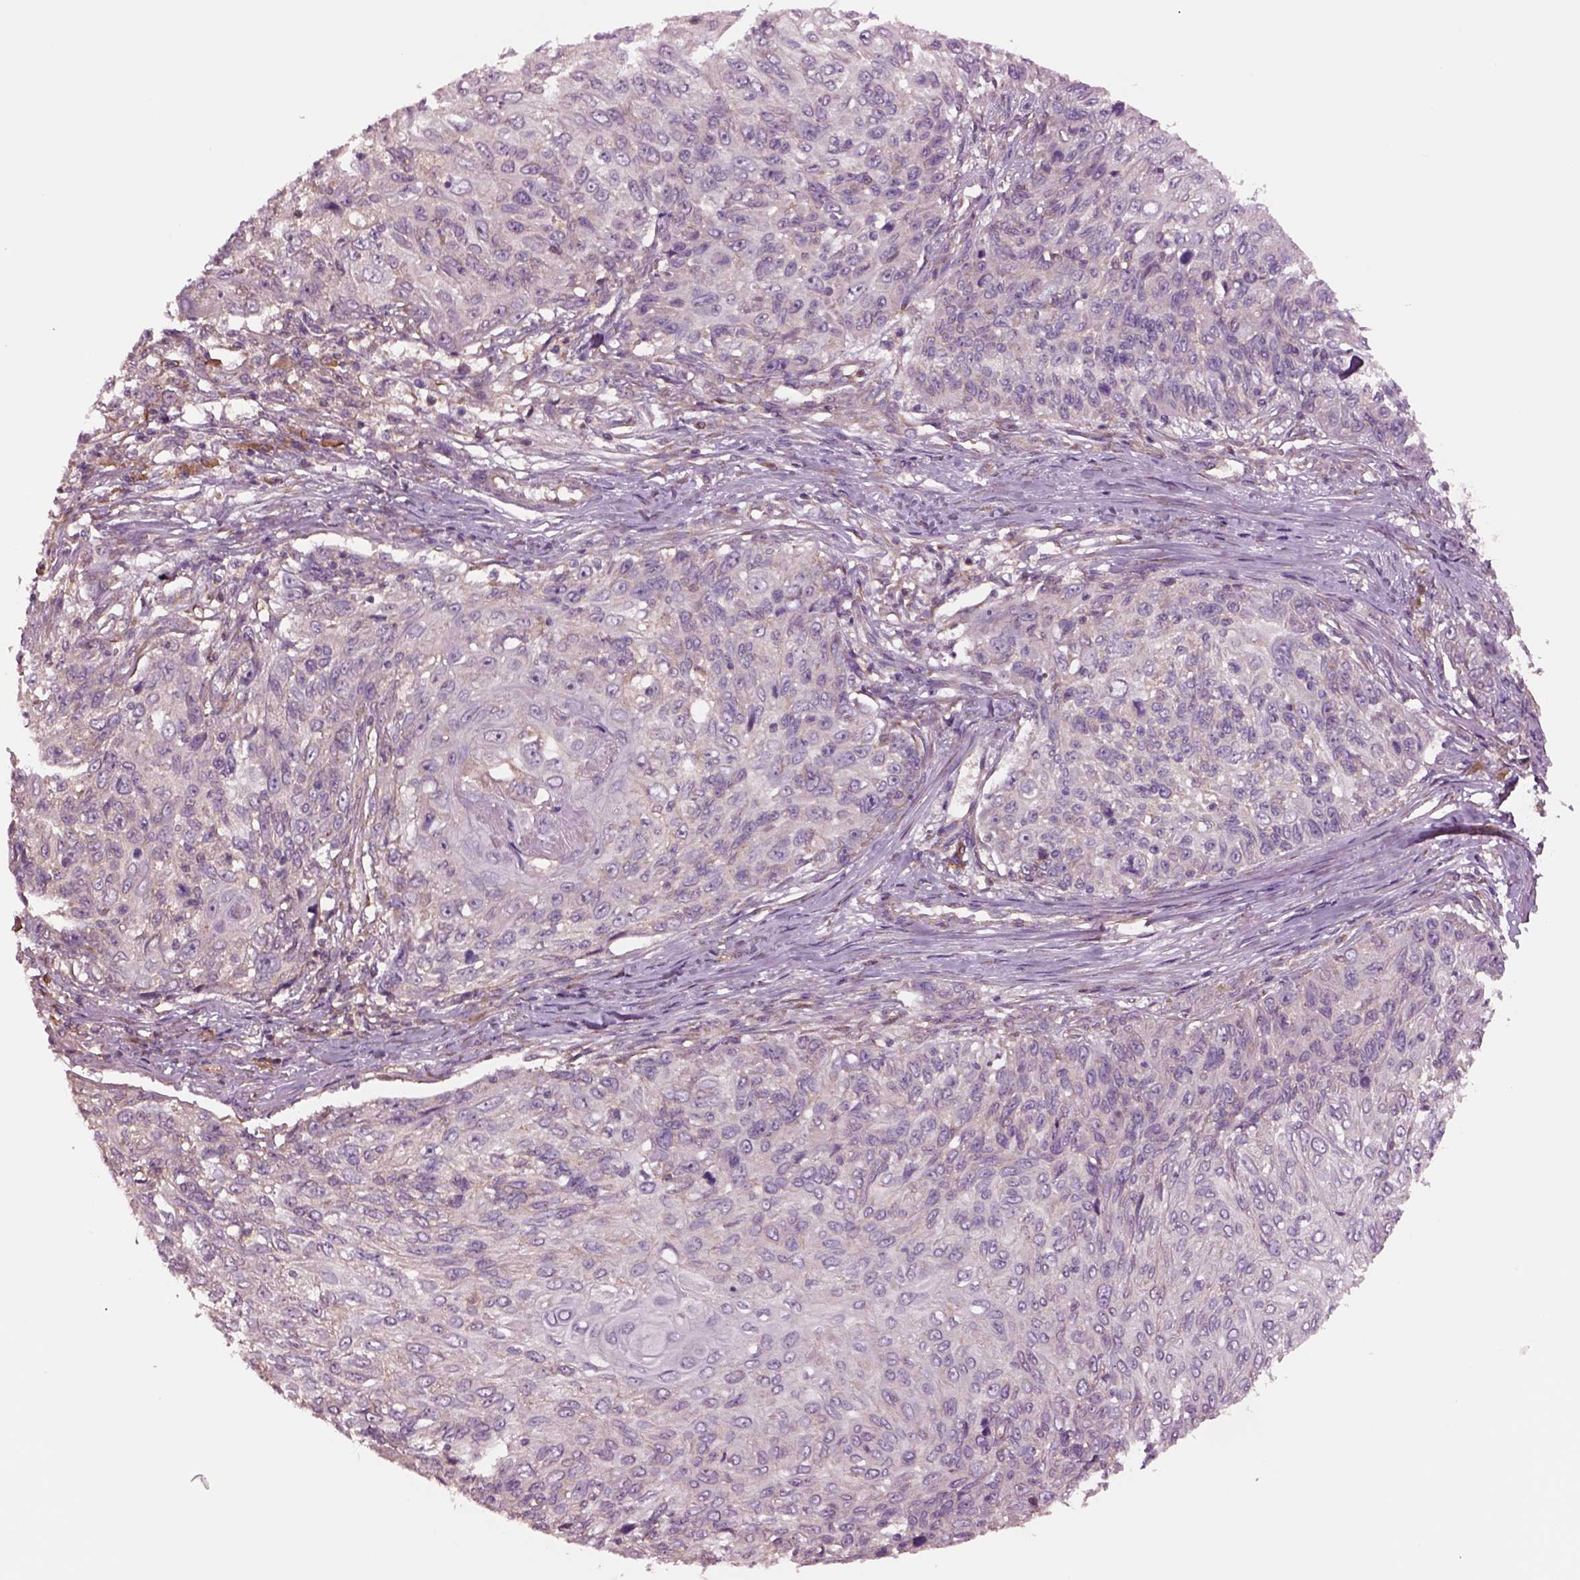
{"staining": {"intensity": "negative", "quantity": "none", "location": "none"}, "tissue": "skin cancer", "cell_type": "Tumor cells", "image_type": "cancer", "snomed": [{"axis": "morphology", "description": "Squamous cell carcinoma, NOS"}, {"axis": "topography", "description": "Skin"}], "caption": "Micrograph shows no significant protein positivity in tumor cells of skin squamous cell carcinoma.", "gene": "HTR1B", "patient": {"sex": "male", "age": 92}}